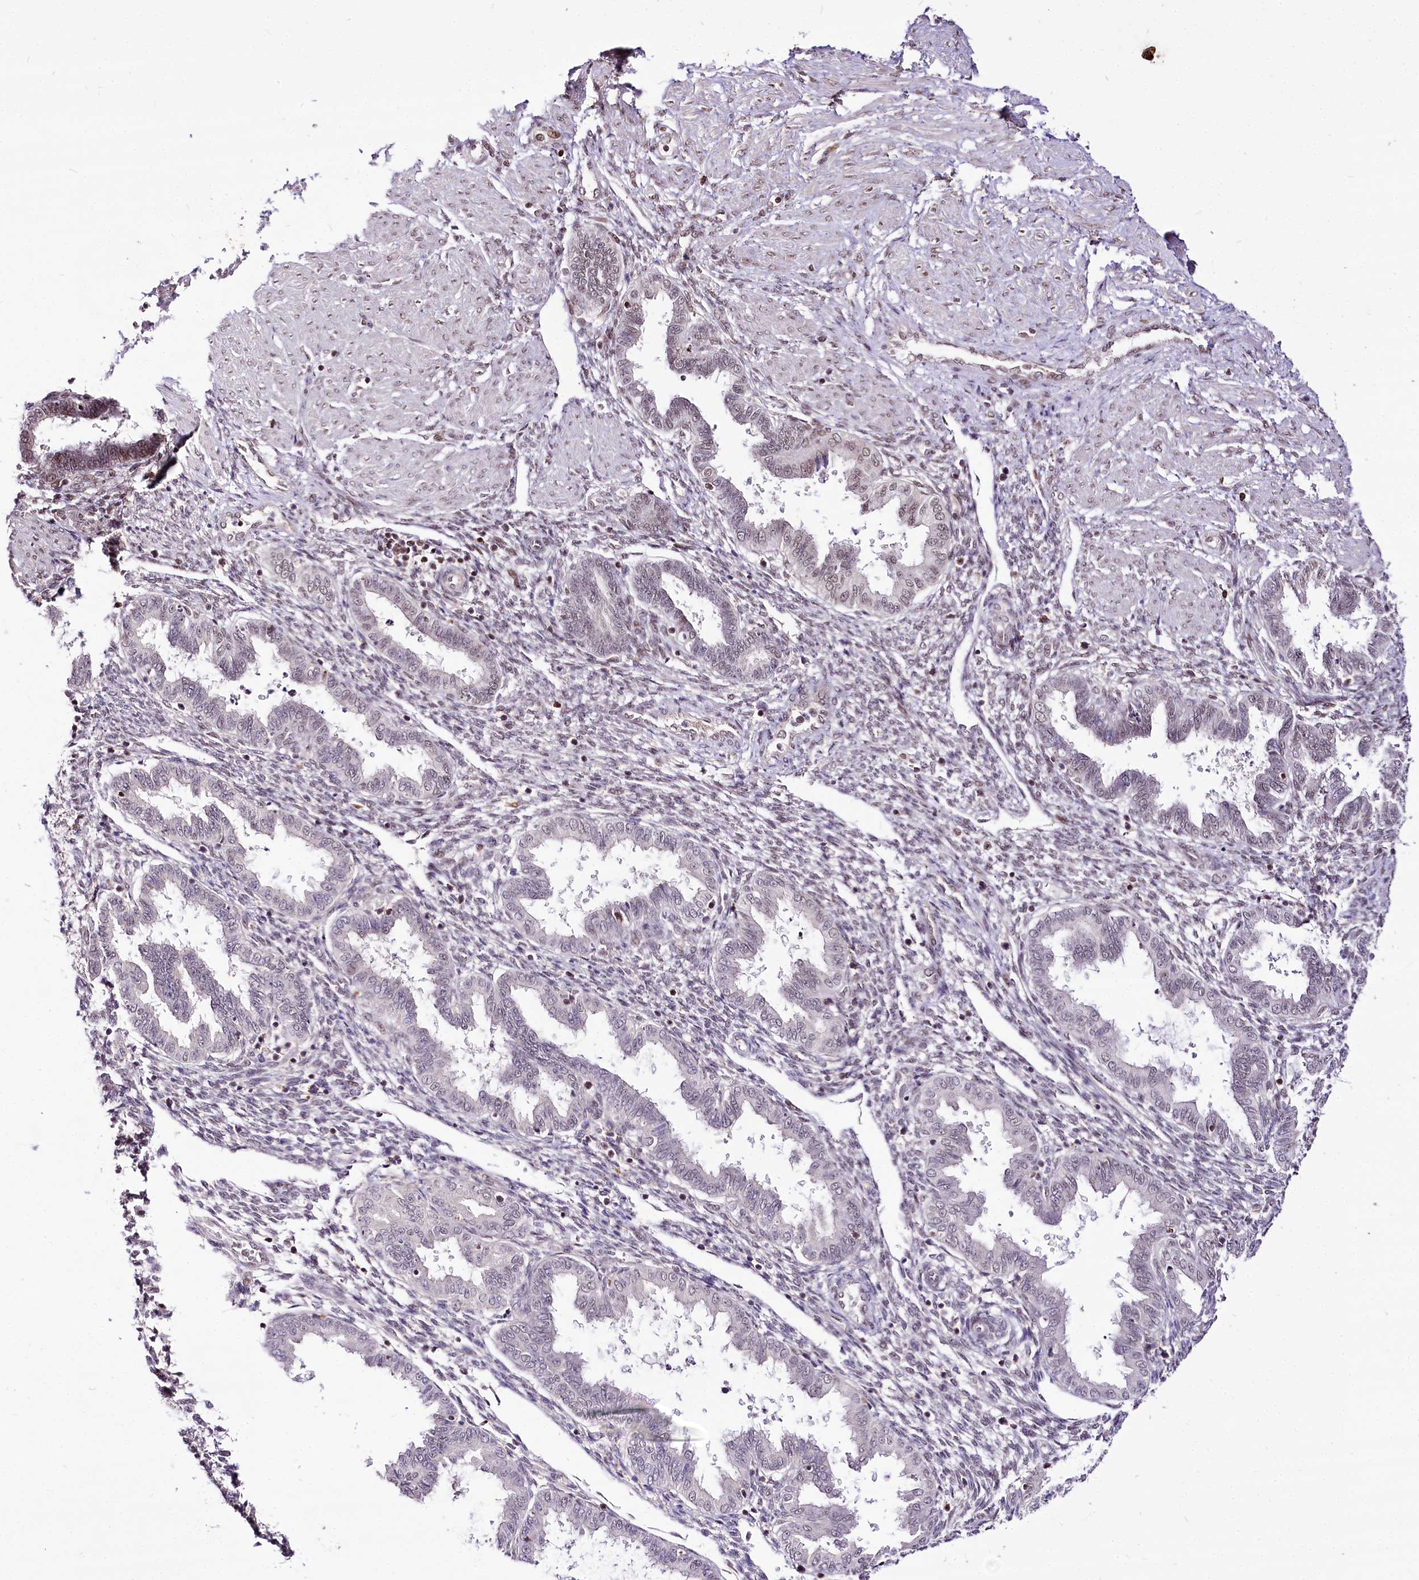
{"staining": {"intensity": "negative", "quantity": "none", "location": "none"}, "tissue": "endometrium", "cell_type": "Cells in endometrial stroma", "image_type": "normal", "snomed": [{"axis": "morphology", "description": "Normal tissue, NOS"}, {"axis": "topography", "description": "Endometrium"}], "caption": "Immunohistochemistry (IHC) photomicrograph of normal endometrium: human endometrium stained with DAB (3,3'-diaminobenzidine) exhibits no significant protein staining in cells in endometrial stroma.", "gene": "POLA2", "patient": {"sex": "female", "age": 33}}